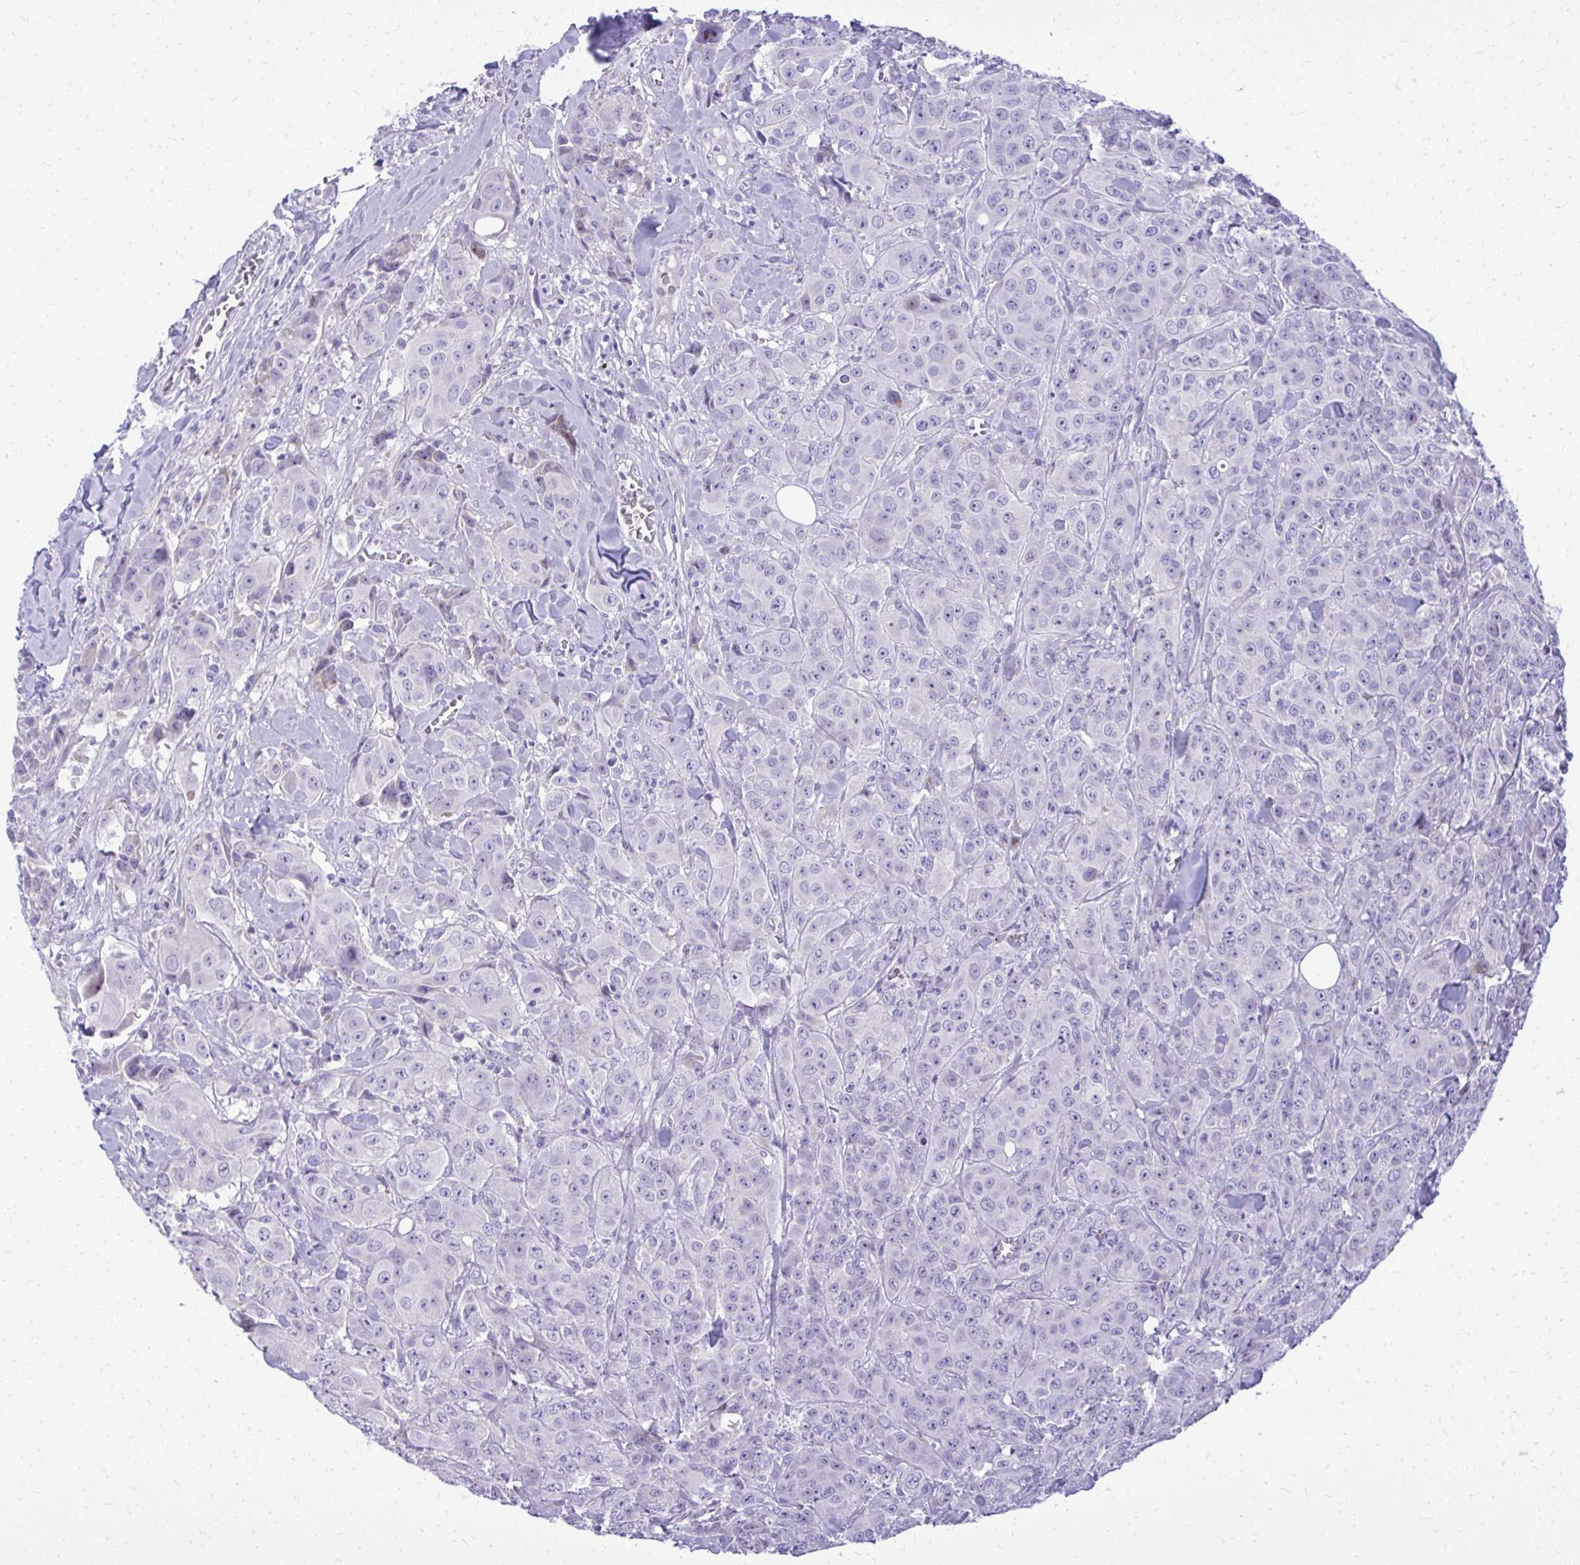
{"staining": {"intensity": "negative", "quantity": "none", "location": "none"}, "tissue": "breast cancer", "cell_type": "Tumor cells", "image_type": "cancer", "snomed": [{"axis": "morphology", "description": "Normal tissue, NOS"}, {"axis": "morphology", "description": "Duct carcinoma"}, {"axis": "topography", "description": "Breast"}], "caption": "High power microscopy photomicrograph of an IHC histopathology image of intraductal carcinoma (breast), revealing no significant positivity in tumor cells.", "gene": "BCL6B", "patient": {"sex": "female", "age": 43}}